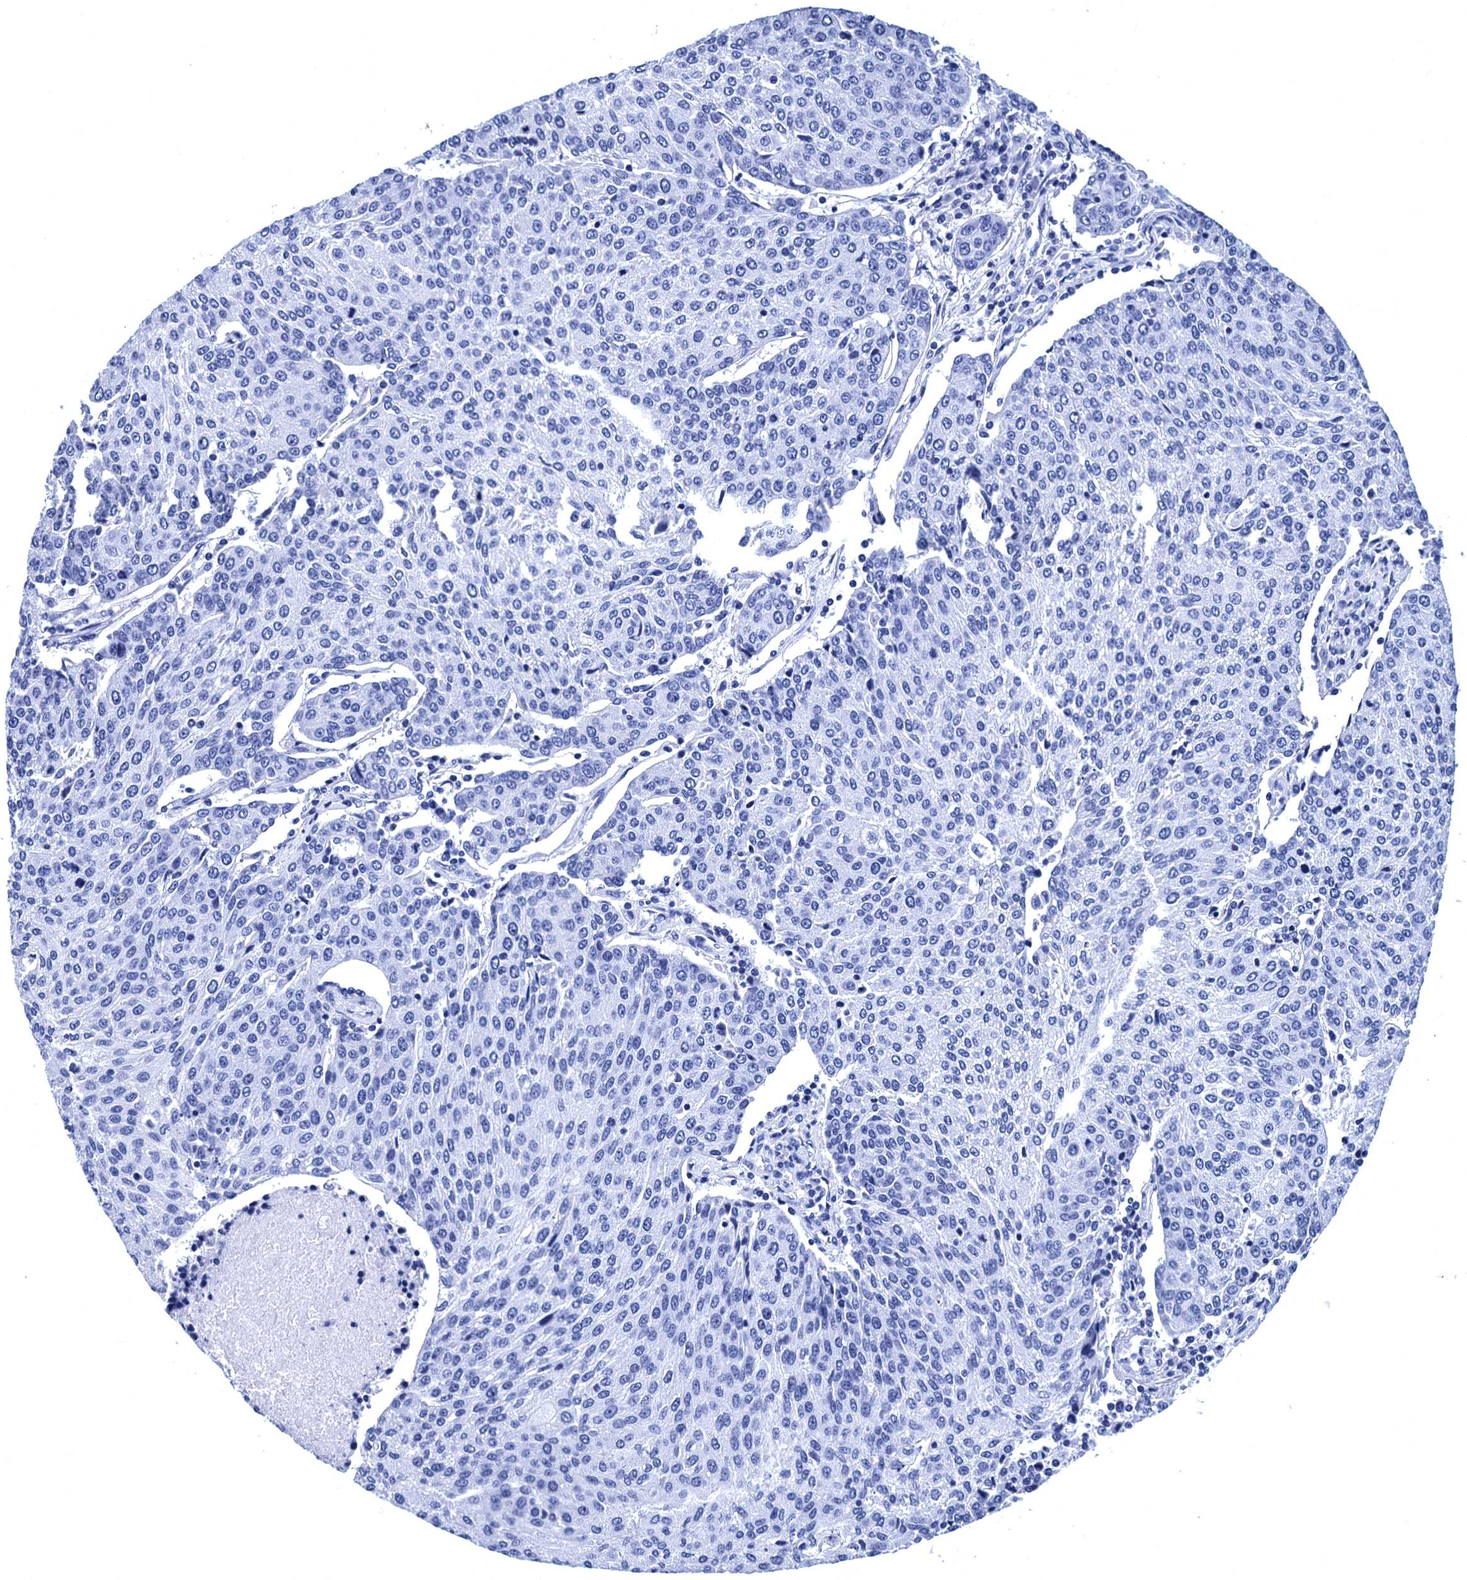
{"staining": {"intensity": "negative", "quantity": "none", "location": "none"}, "tissue": "urothelial cancer", "cell_type": "Tumor cells", "image_type": "cancer", "snomed": [{"axis": "morphology", "description": "Urothelial carcinoma, High grade"}, {"axis": "topography", "description": "Urinary bladder"}], "caption": "There is no significant expression in tumor cells of urothelial carcinoma (high-grade).", "gene": "MYBPC3", "patient": {"sex": "female", "age": 85}}